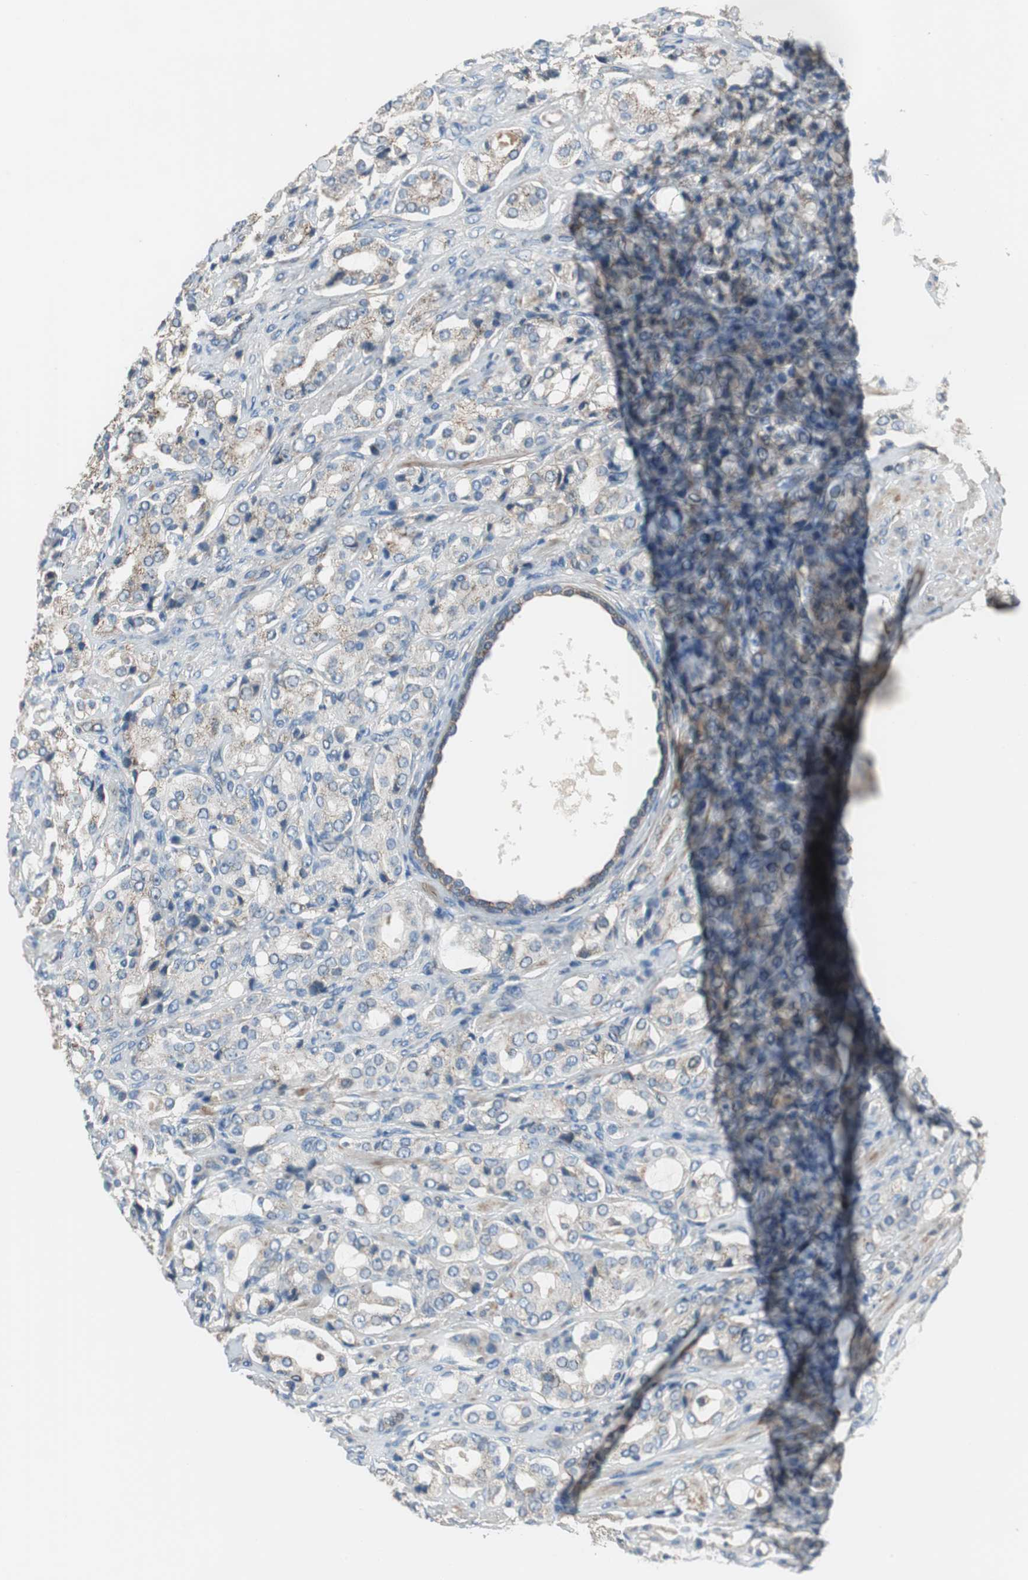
{"staining": {"intensity": "moderate", "quantity": ">75%", "location": "cytoplasmic/membranous"}, "tissue": "prostate cancer", "cell_type": "Tumor cells", "image_type": "cancer", "snomed": [{"axis": "morphology", "description": "Adenocarcinoma, High grade"}, {"axis": "topography", "description": "Prostate"}], "caption": "Moderate cytoplasmic/membranous staining is present in about >75% of tumor cells in prostate adenocarcinoma (high-grade).", "gene": "PI4KB", "patient": {"sex": "male", "age": 72}}